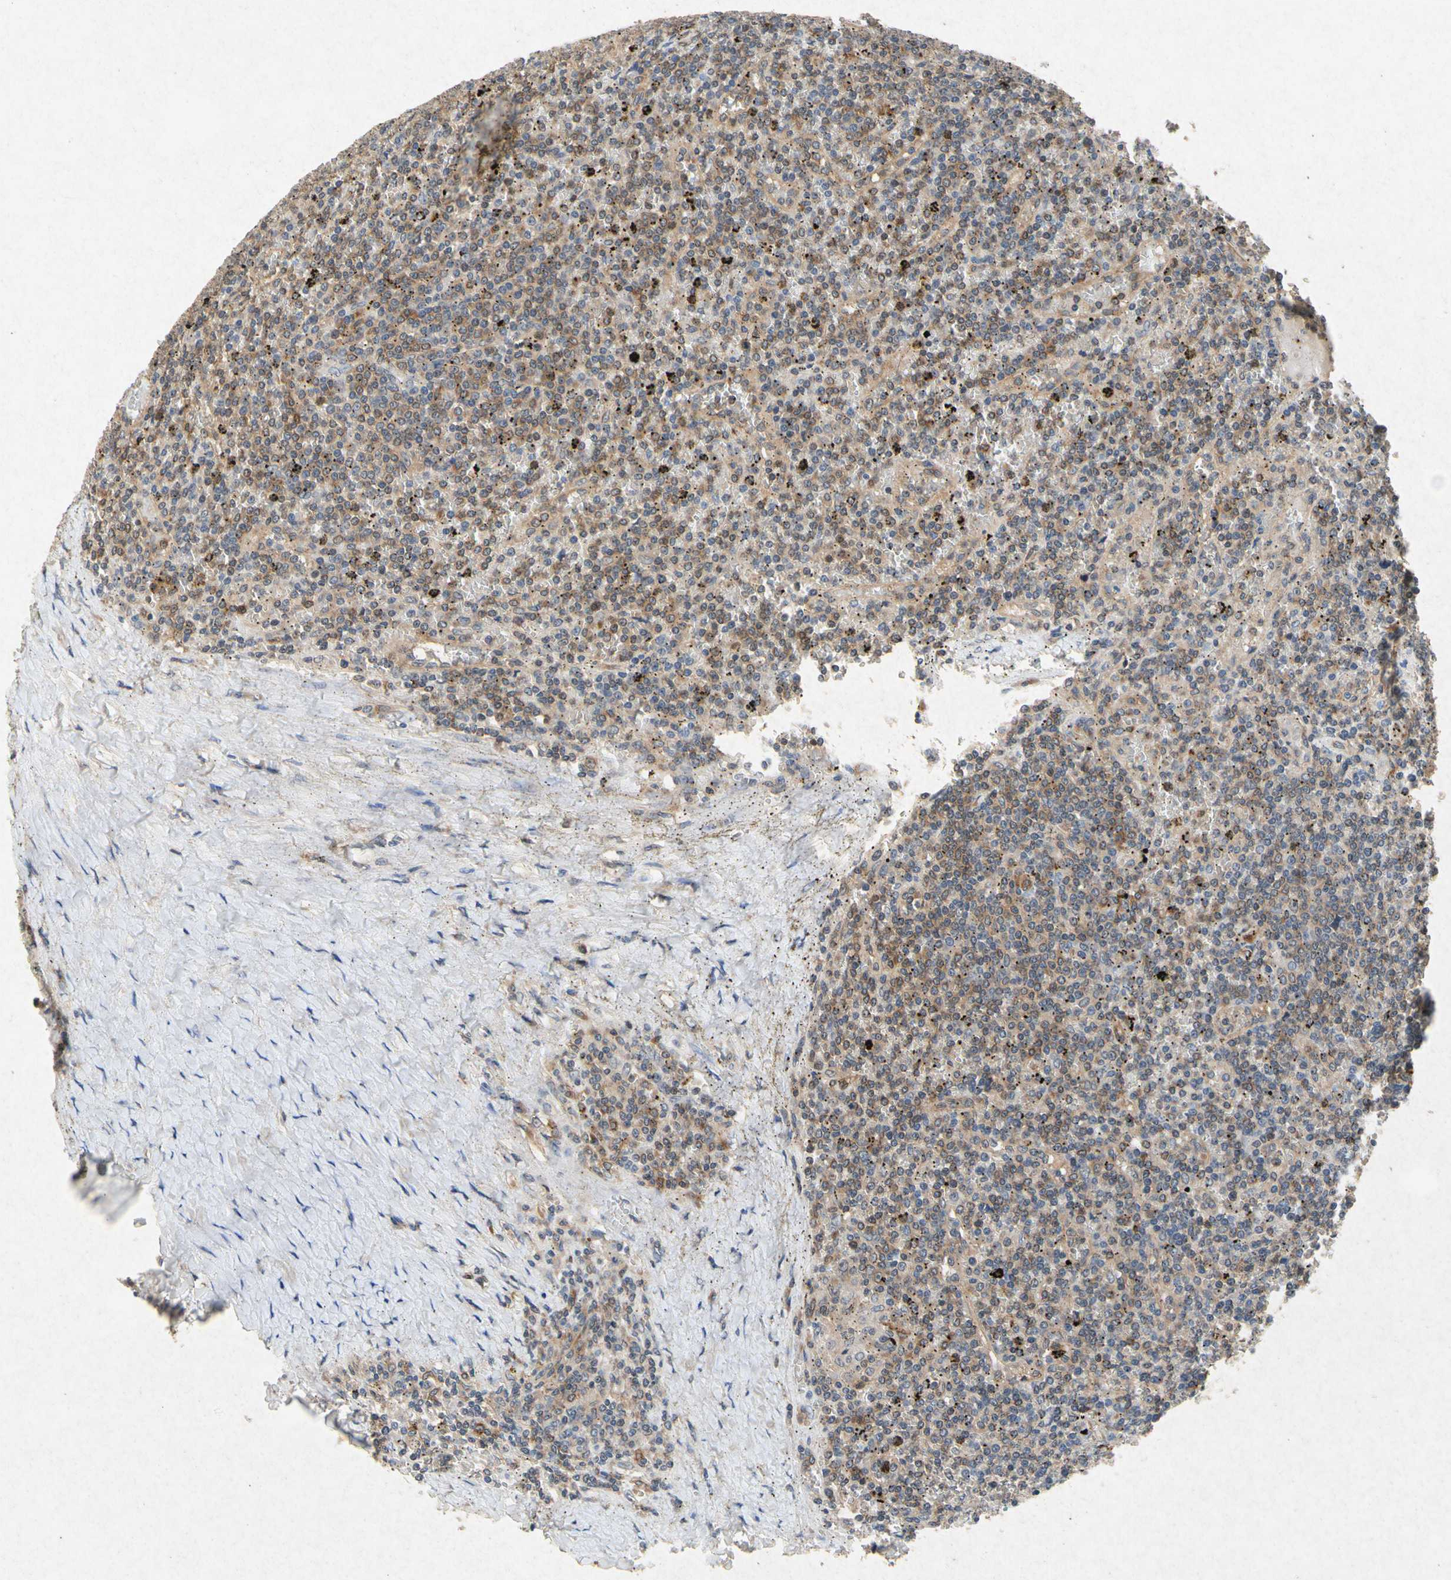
{"staining": {"intensity": "moderate", "quantity": ">75%", "location": "cytoplasmic/membranous"}, "tissue": "lymphoma", "cell_type": "Tumor cells", "image_type": "cancer", "snomed": [{"axis": "morphology", "description": "Malignant lymphoma, non-Hodgkin's type, Low grade"}, {"axis": "topography", "description": "Spleen"}], "caption": "About >75% of tumor cells in human lymphoma demonstrate moderate cytoplasmic/membranous protein staining as visualized by brown immunohistochemical staining.", "gene": "RPS6KA1", "patient": {"sex": "female", "age": 19}}